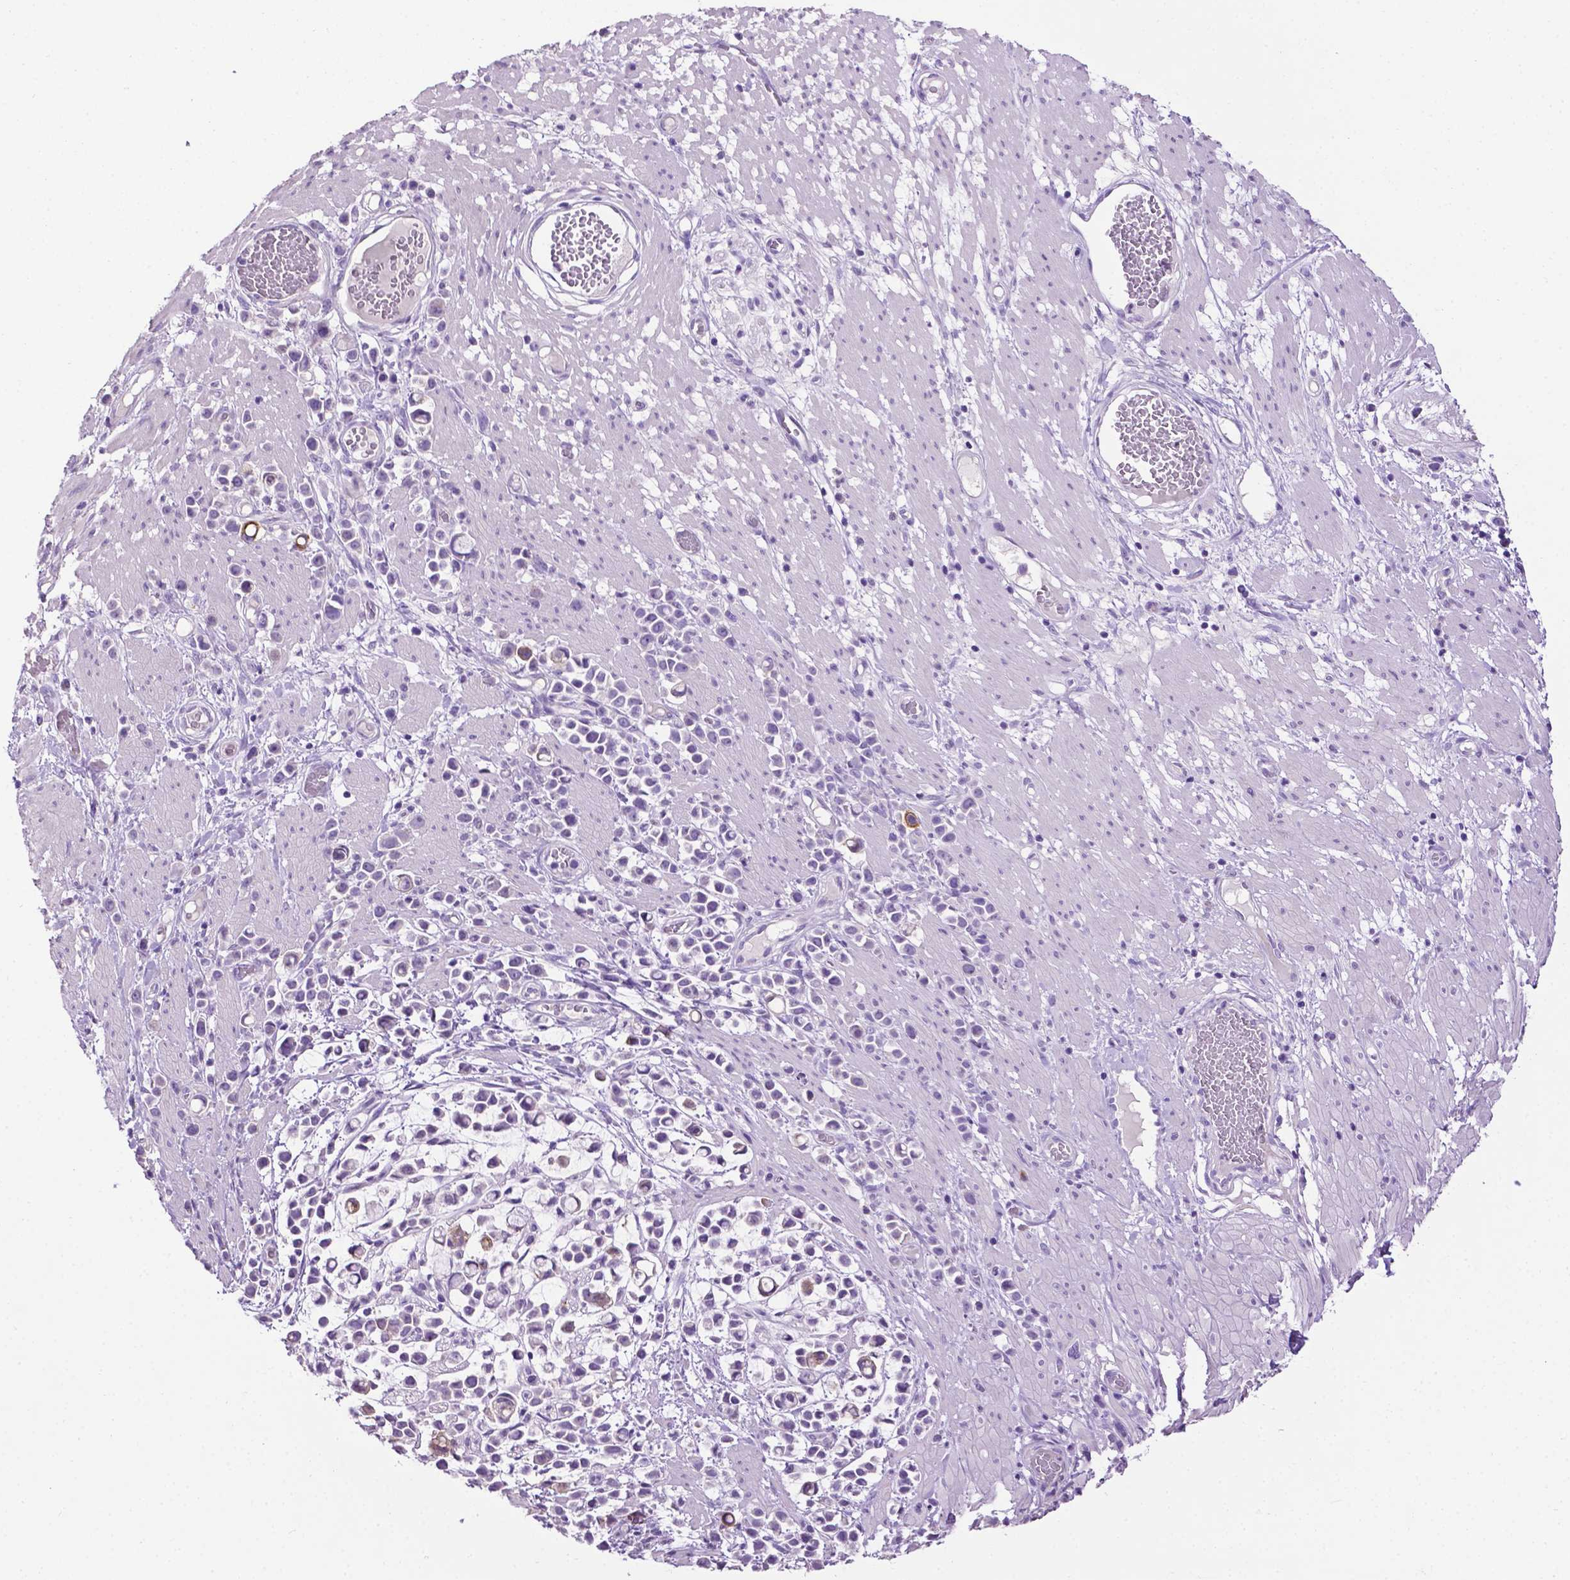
{"staining": {"intensity": "weak", "quantity": "<25%", "location": "cytoplasmic/membranous"}, "tissue": "stomach cancer", "cell_type": "Tumor cells", "image_type": "cancer", "snomed": [{"axis": "morphology", "description": "Adenocarcinoma, NOS"}, {"axis": "topography", "description": "Stomach"}], "caption": "Immunohistochemistry photomicrograph of human stomach cancer stained for a protein (brown), which demonstrates no staining in tumor cells.", "gene": "TACSTD2", "patient": {"sex": "male", "age": 82}}